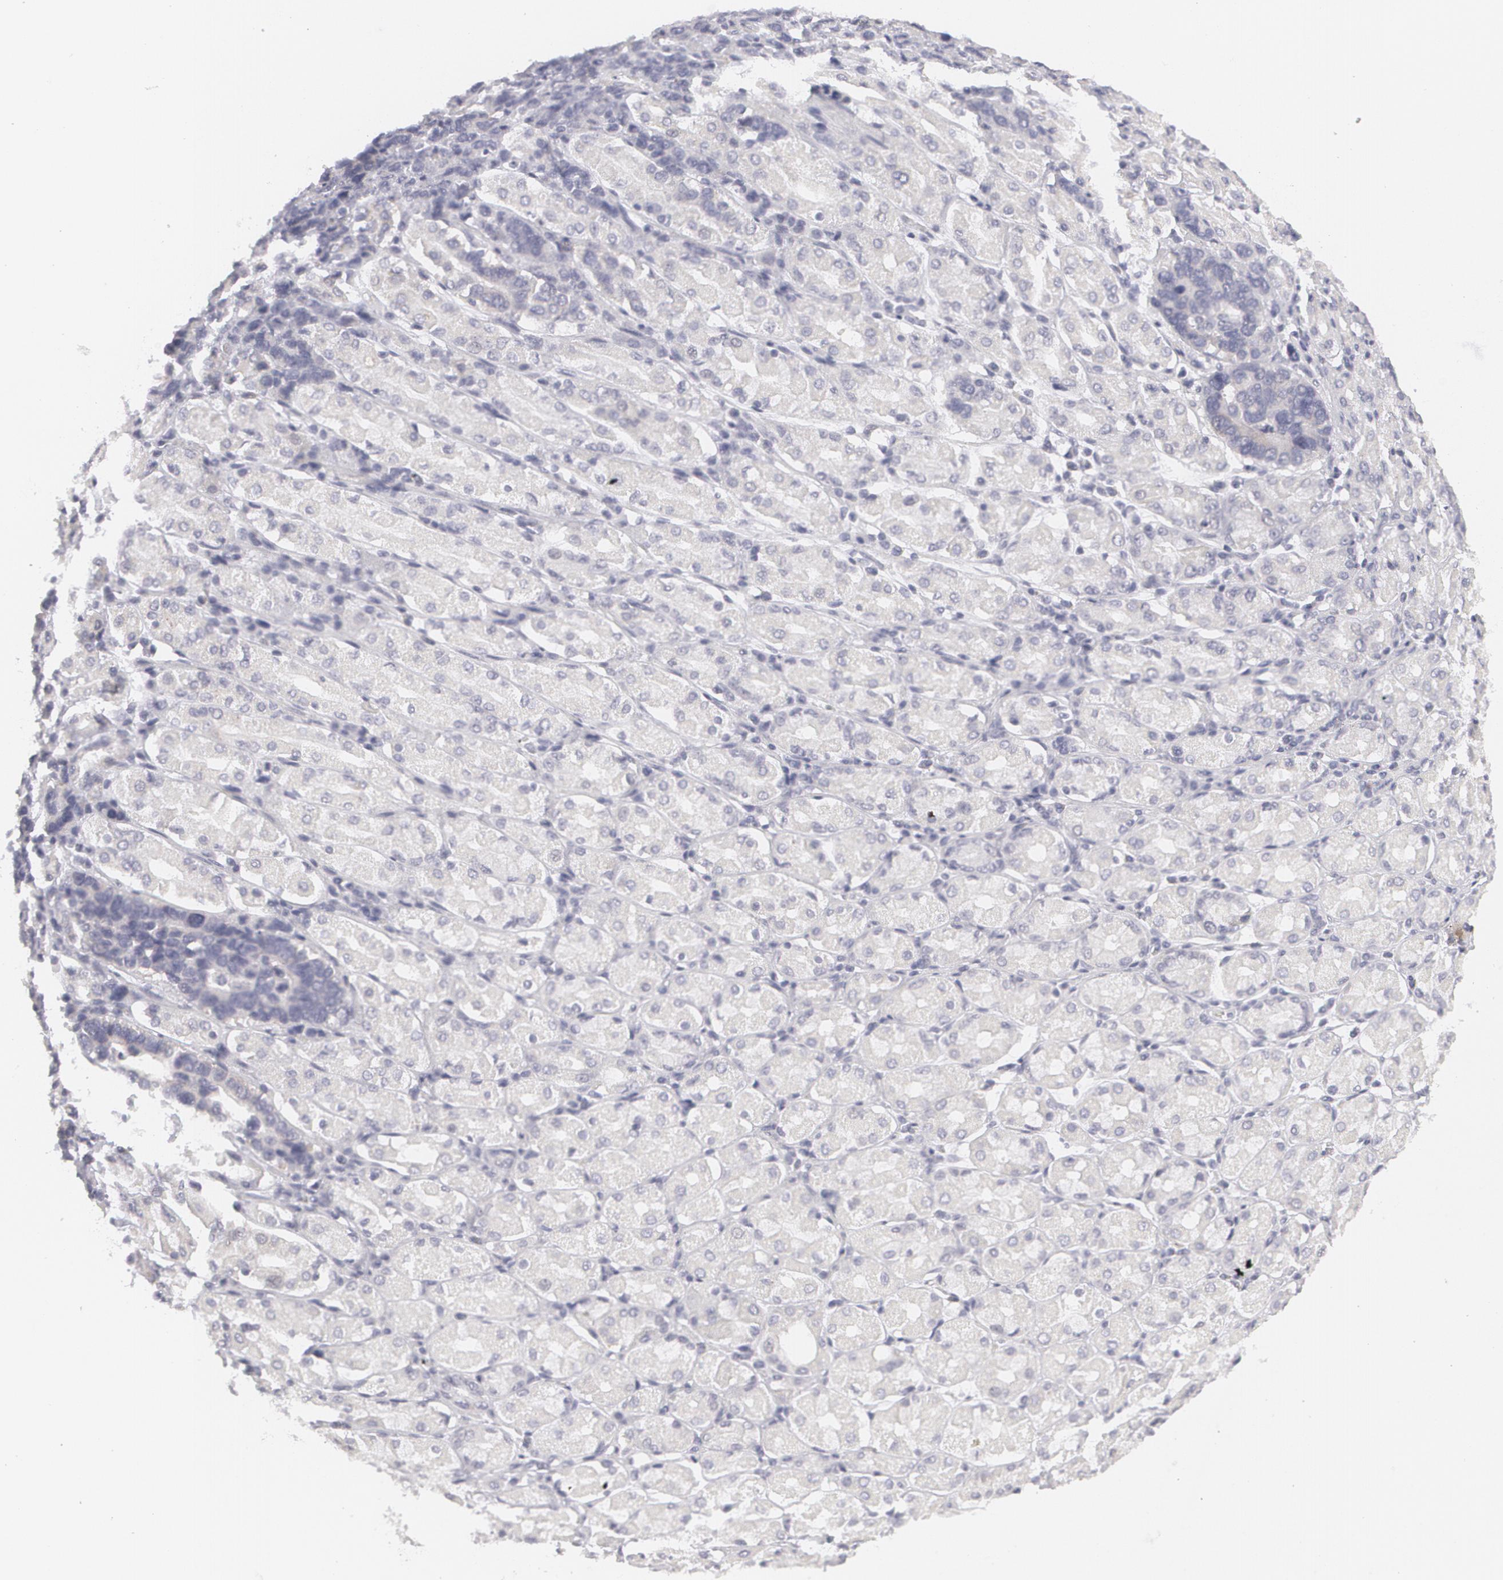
{"staining": {"intensity": "negative", "quantity": "none", "location": "none"}, "tissue": "stomach cancer", "cell_type": "Tumor cells", "image_type": "cancer", "snomed": [{"axis": "morphology", "description": "Adenocarcinoma, NOS"}, {"axis": "topography", "description": "Stomach, upper"}], "caption": "High power microscopy micrograph of an IHC image of stomach adenocarcinoma, revealing no significant positivity in tumor cells.", "gene": "MBNL3", "patient": {"sex": "male", "age": 71}}